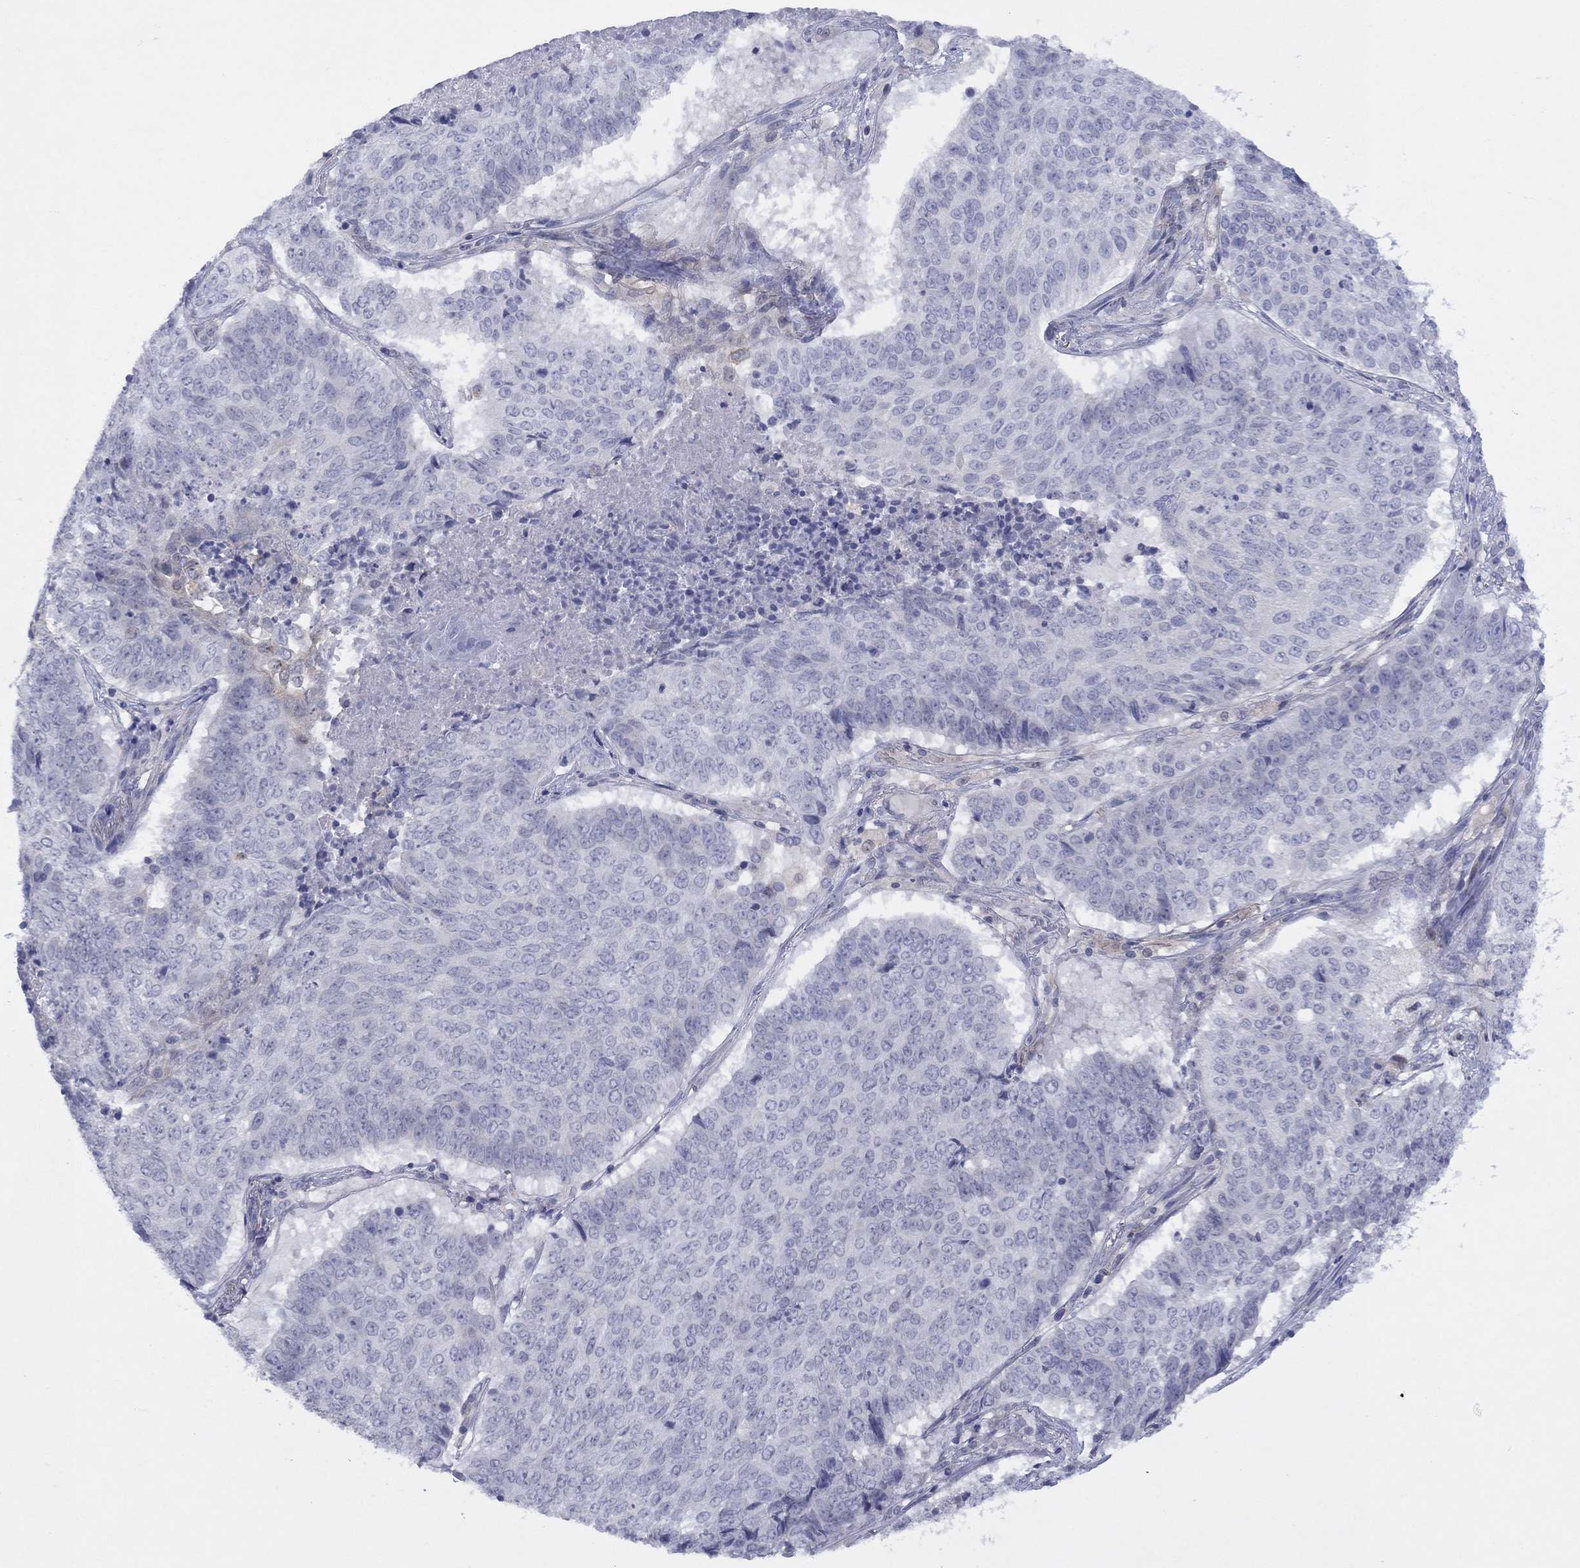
{"staining": {"intensity": "negative", "quantity": "none", "location": "none"}, "tissue": "lung cancer", "cell_type": "Tumor cells", "image_type": "cancer", "snomed": [{"axis": "morphology", "description": "Squamous cell carcinoma, NOS"}, {"axis": "topography", "description": "Lung"}], "caption": "This is an immunohistochemistry (IHC) histopathology image of lung squamous cell carcinoma. There is no staining in tumor cells.", "gene": "CYP2B6", "patient": {"sex": "male", "age": 64}}